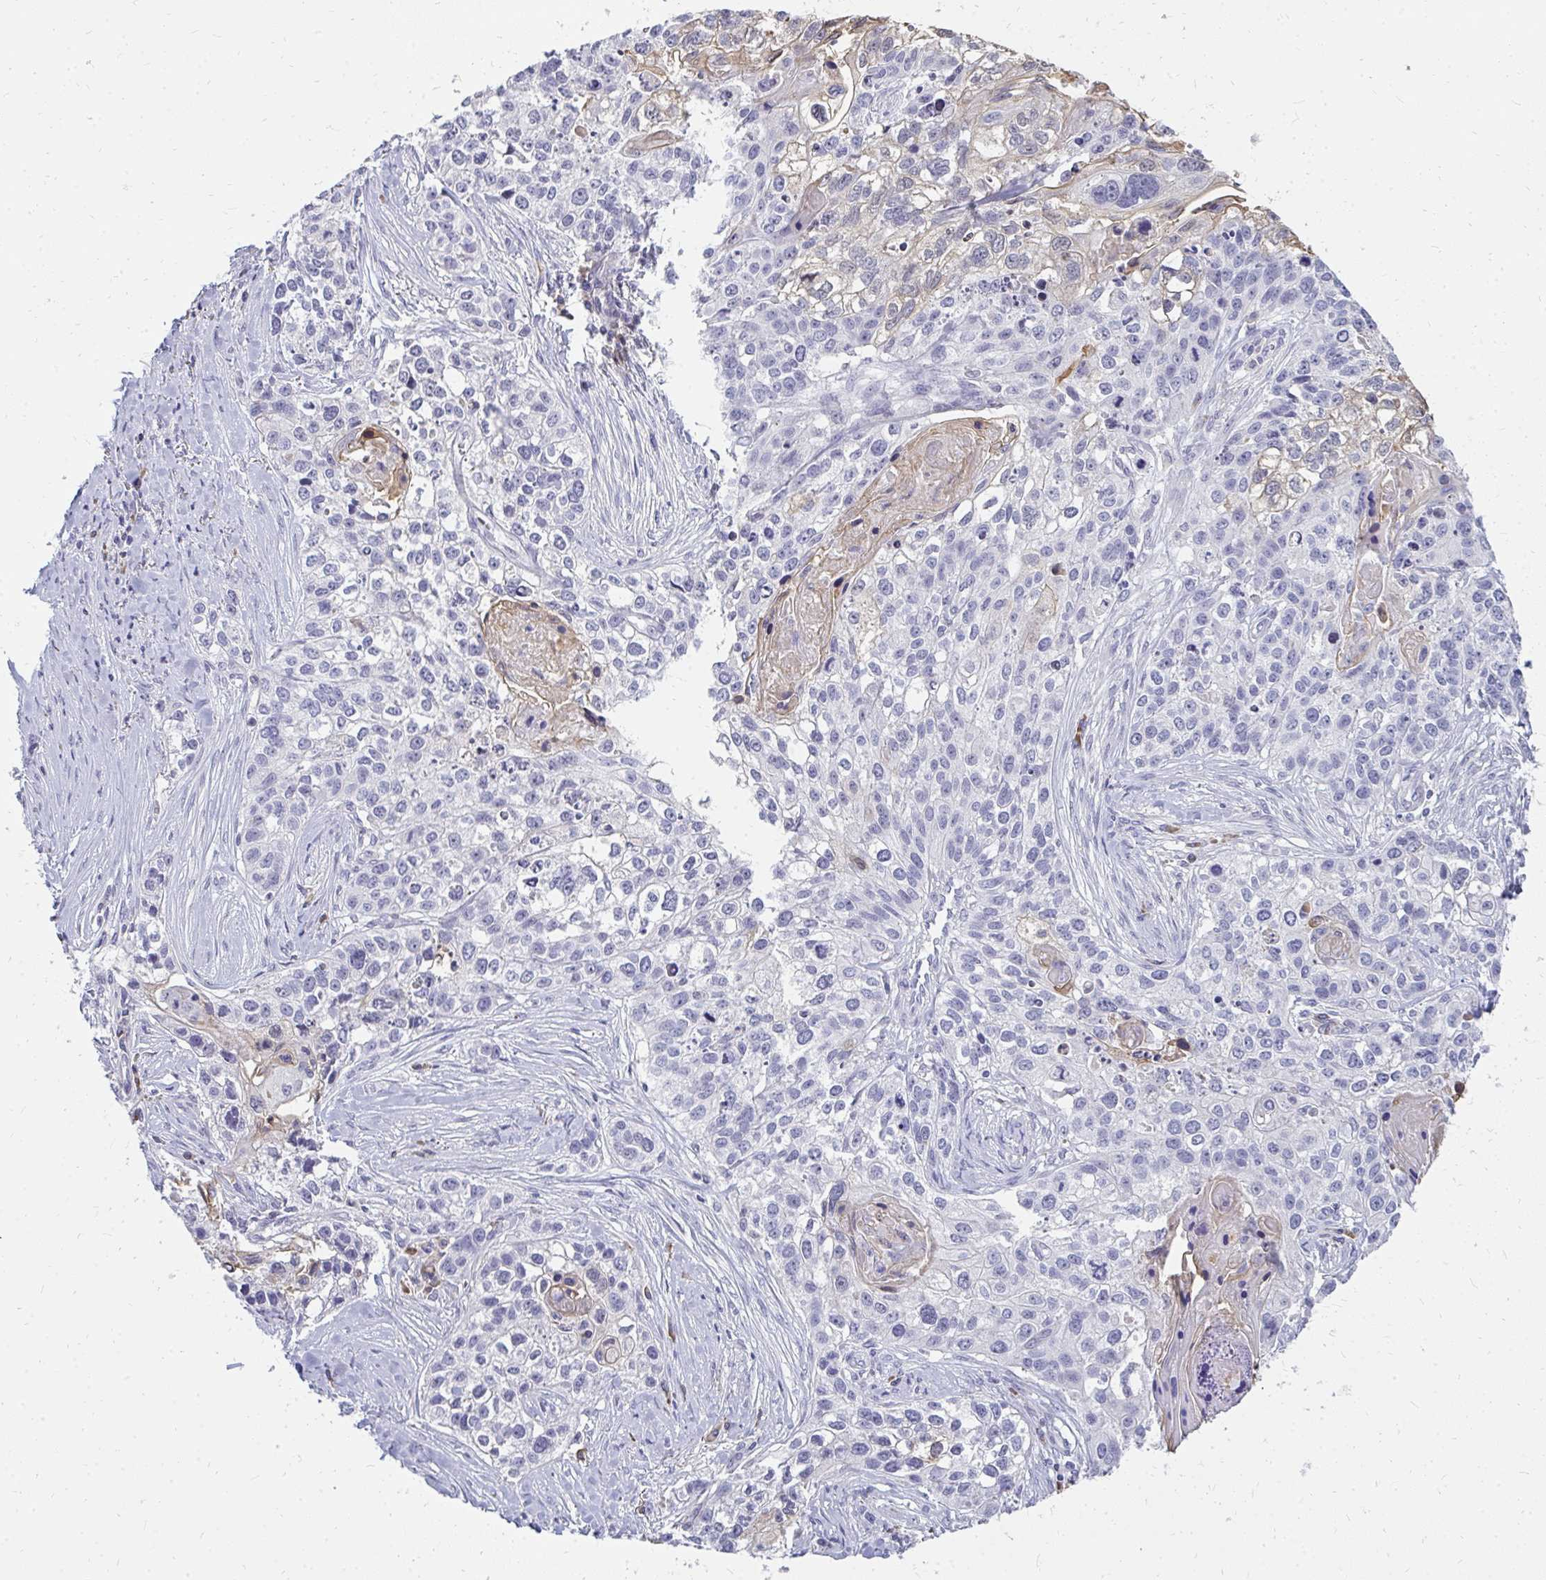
{"staining": {"intensity": "negative", "quantity": "none", "location": "none"}, "tissue": "lung cancer", "cell_type": "Tumor cells", "image_type": "cancer", "snomed": [{"axis": "morphology", "description": "Squamous cell carcinoma, NOS"}, {"axis": "topography", "description": "Lung"}], "caption": "An image of lung cancer stained for a protein shows no brown staining in tumor cells.", "gene": "FAM9A", "patient": {"sex": "male", "age": 74}}